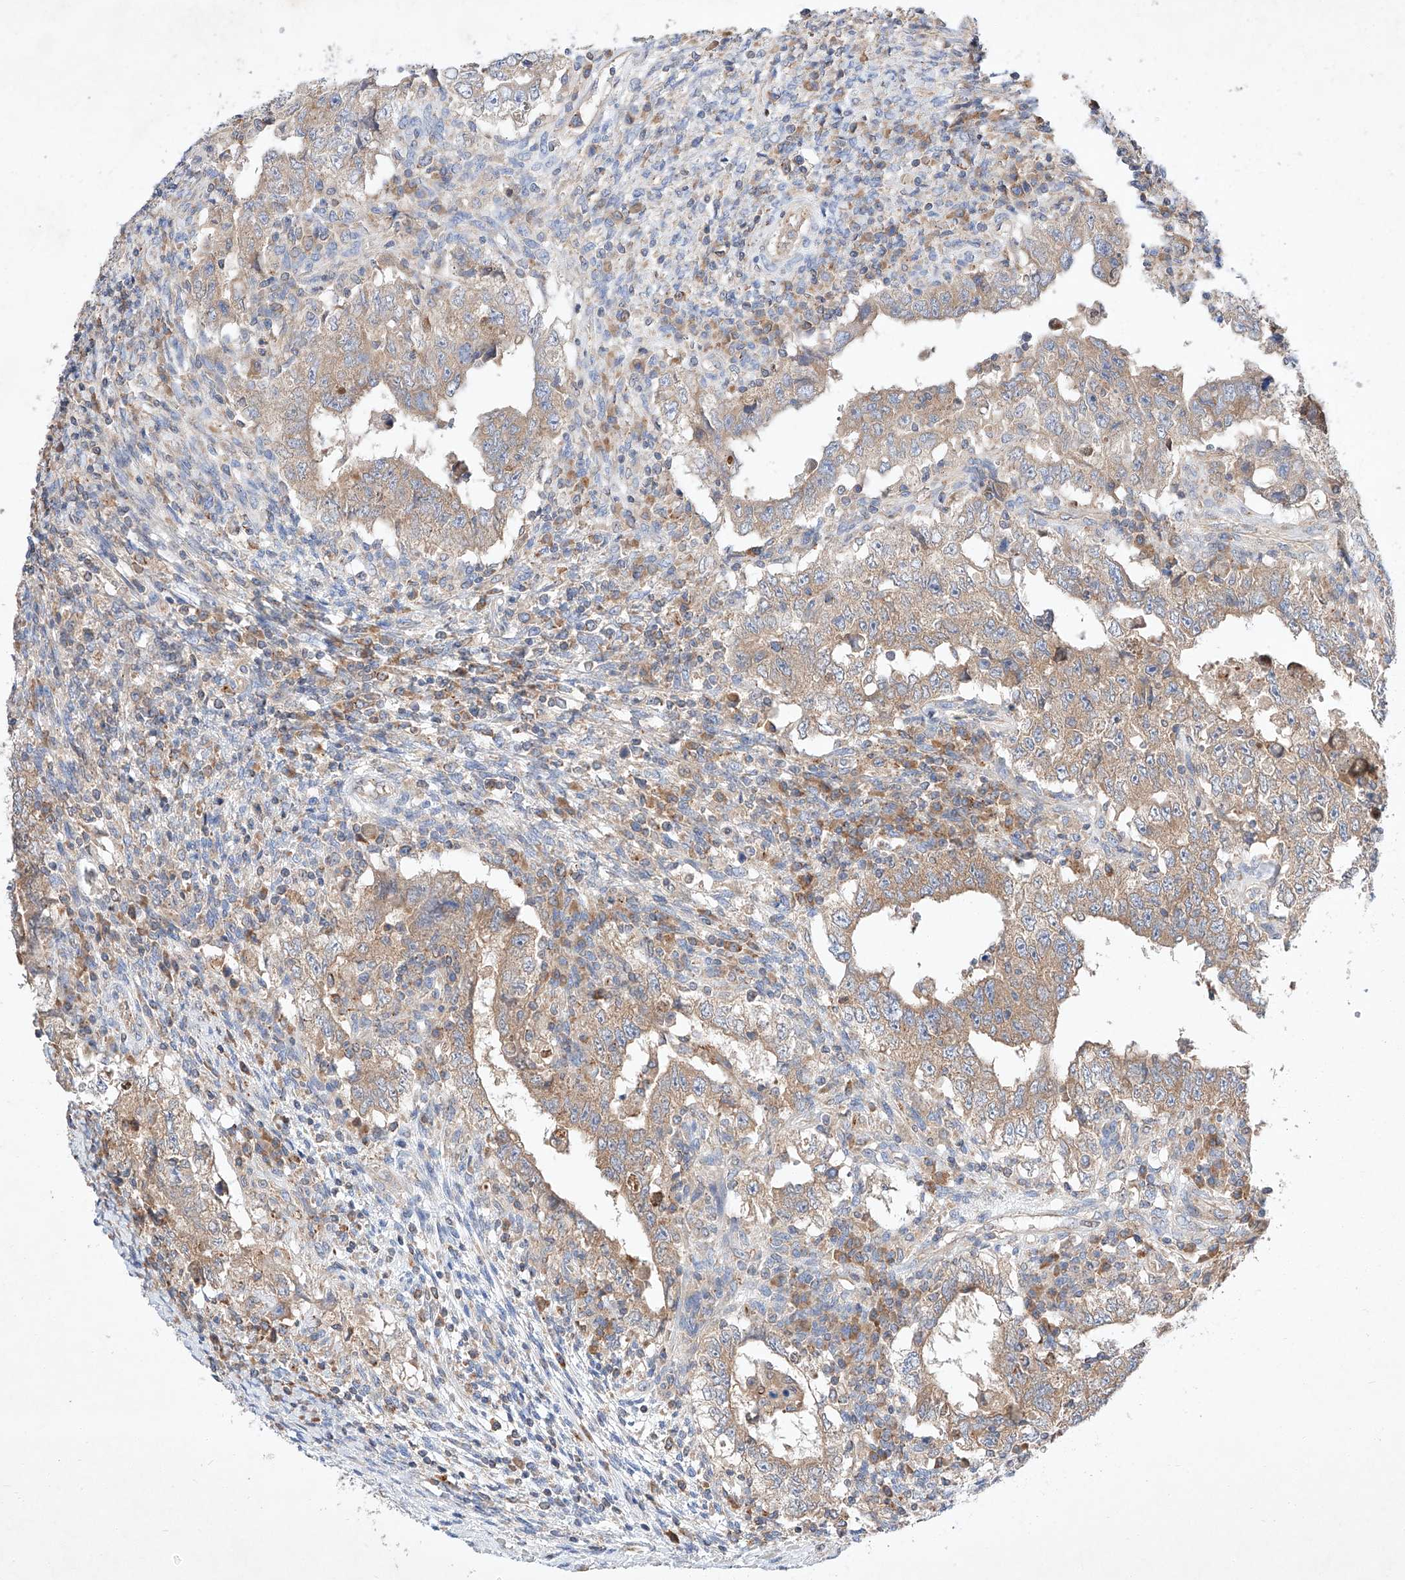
{"staining": {"intensity": "weak", "quantity": ">75%", "location": "cytoplasmic/membranous"}, "tissue": "testis cancer", "cell_type": "Tumor cells", "image_type": "cancer", "snomed": [{"axis": "morphology", "description": "Carcinoma, Embryonal, NOS"}, {"axis": "topography", "description": "Testis"}], "caption": "Protein expression analysis of human embryonal carcinoma (testis) reveals weak cytoplasmic/membranous expression in about >75% of tumor cells.", "gene": "C6orf118", "patient": {"sex": "male", "age": 26}}